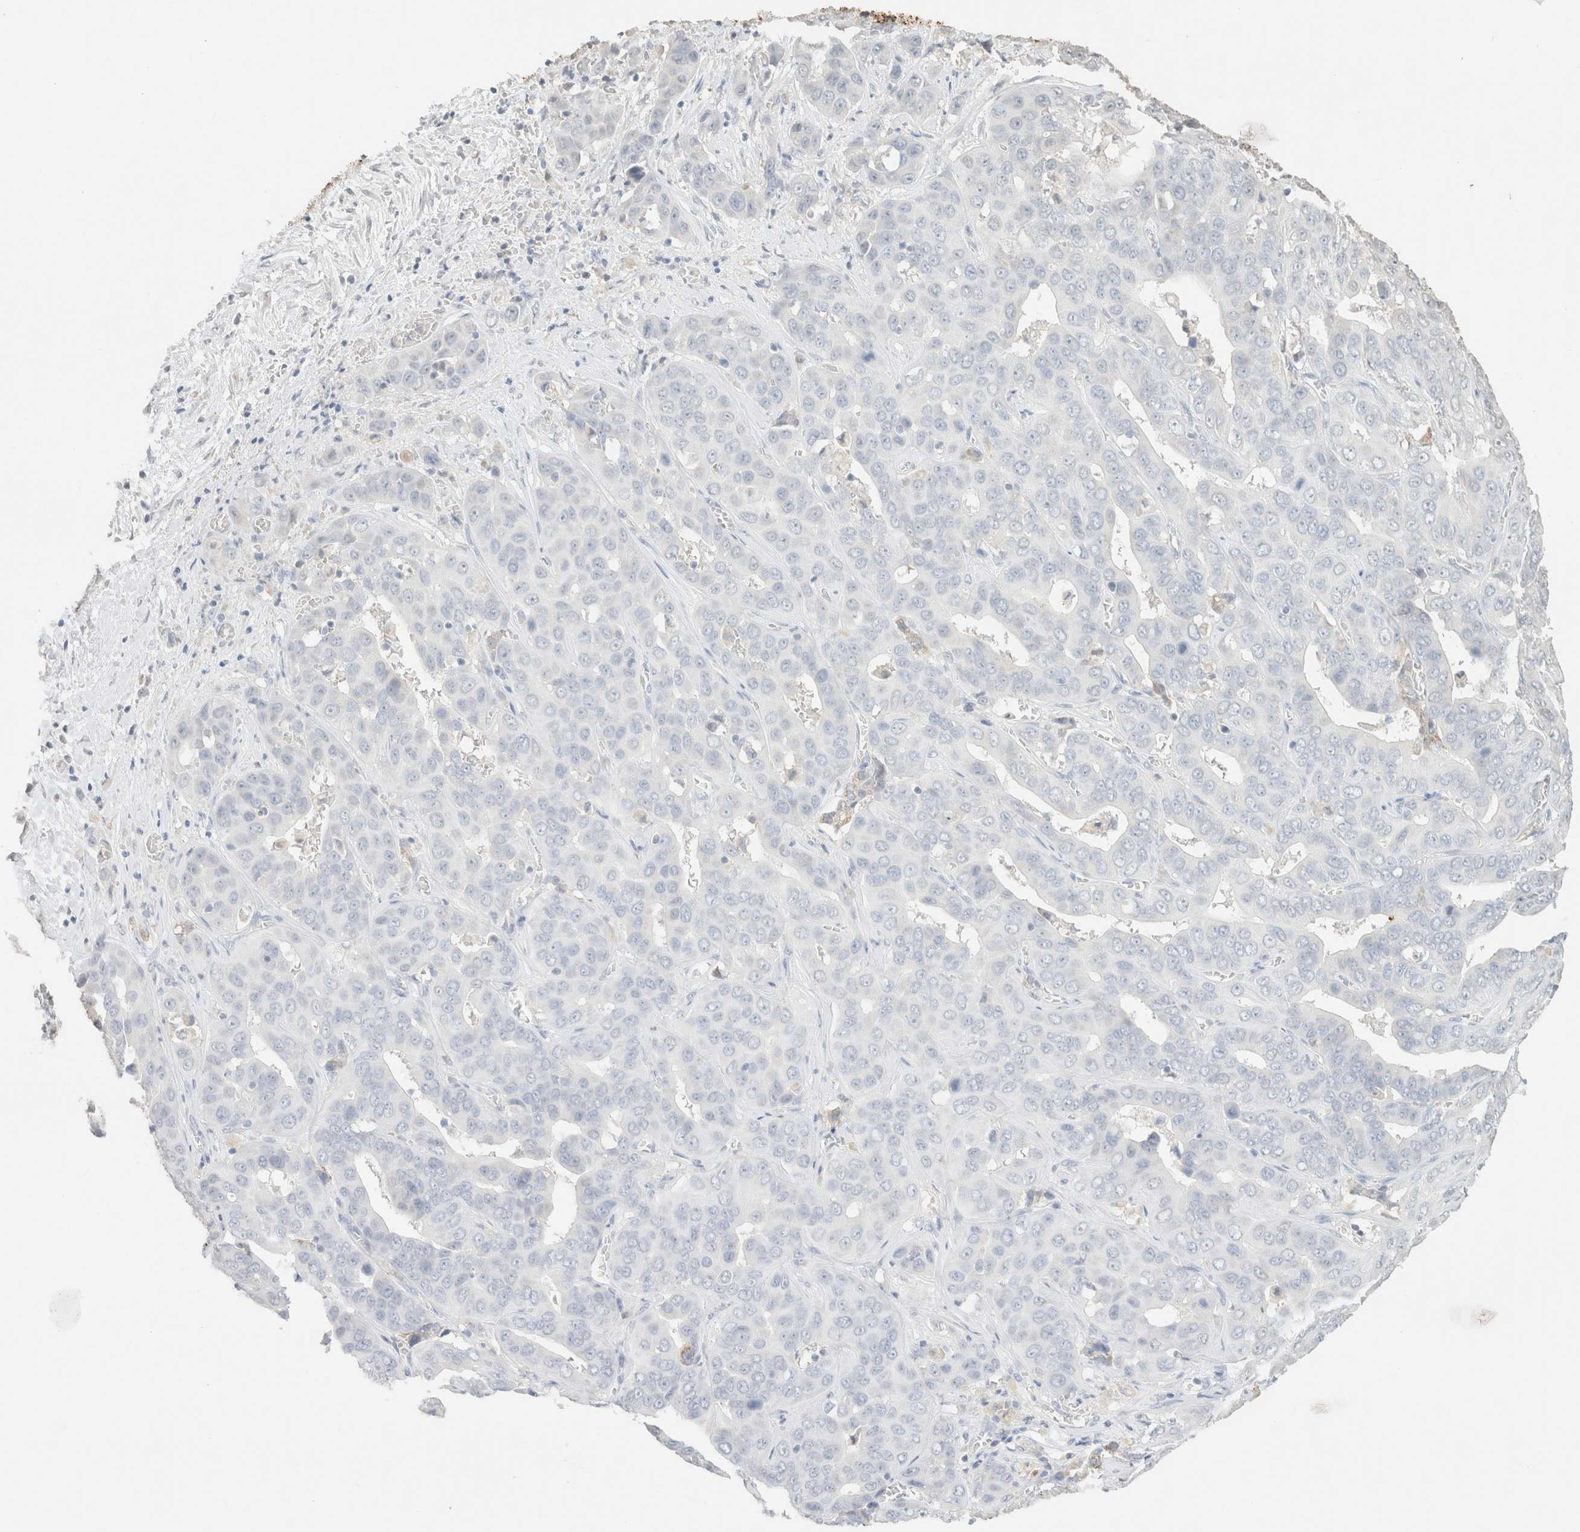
{"staining": {"intensity": "negative", "quantity": "none", "location": "none"}, "tissue": "liver cancer", "cell_type": "Tumor cells", "image_type": "cancer", "snomed": [{"axis": "morphology", "description": "Cholangiocarcinoma"}, {"axis": "topography", "description": "Liver"}], "caption": "This is an immunohistochemistry (IHC) histopathology image of liver cancer. There is no staining in tumor cells.", "gene": "CPA1", "patient": {"sex": "female", "age": 52}}